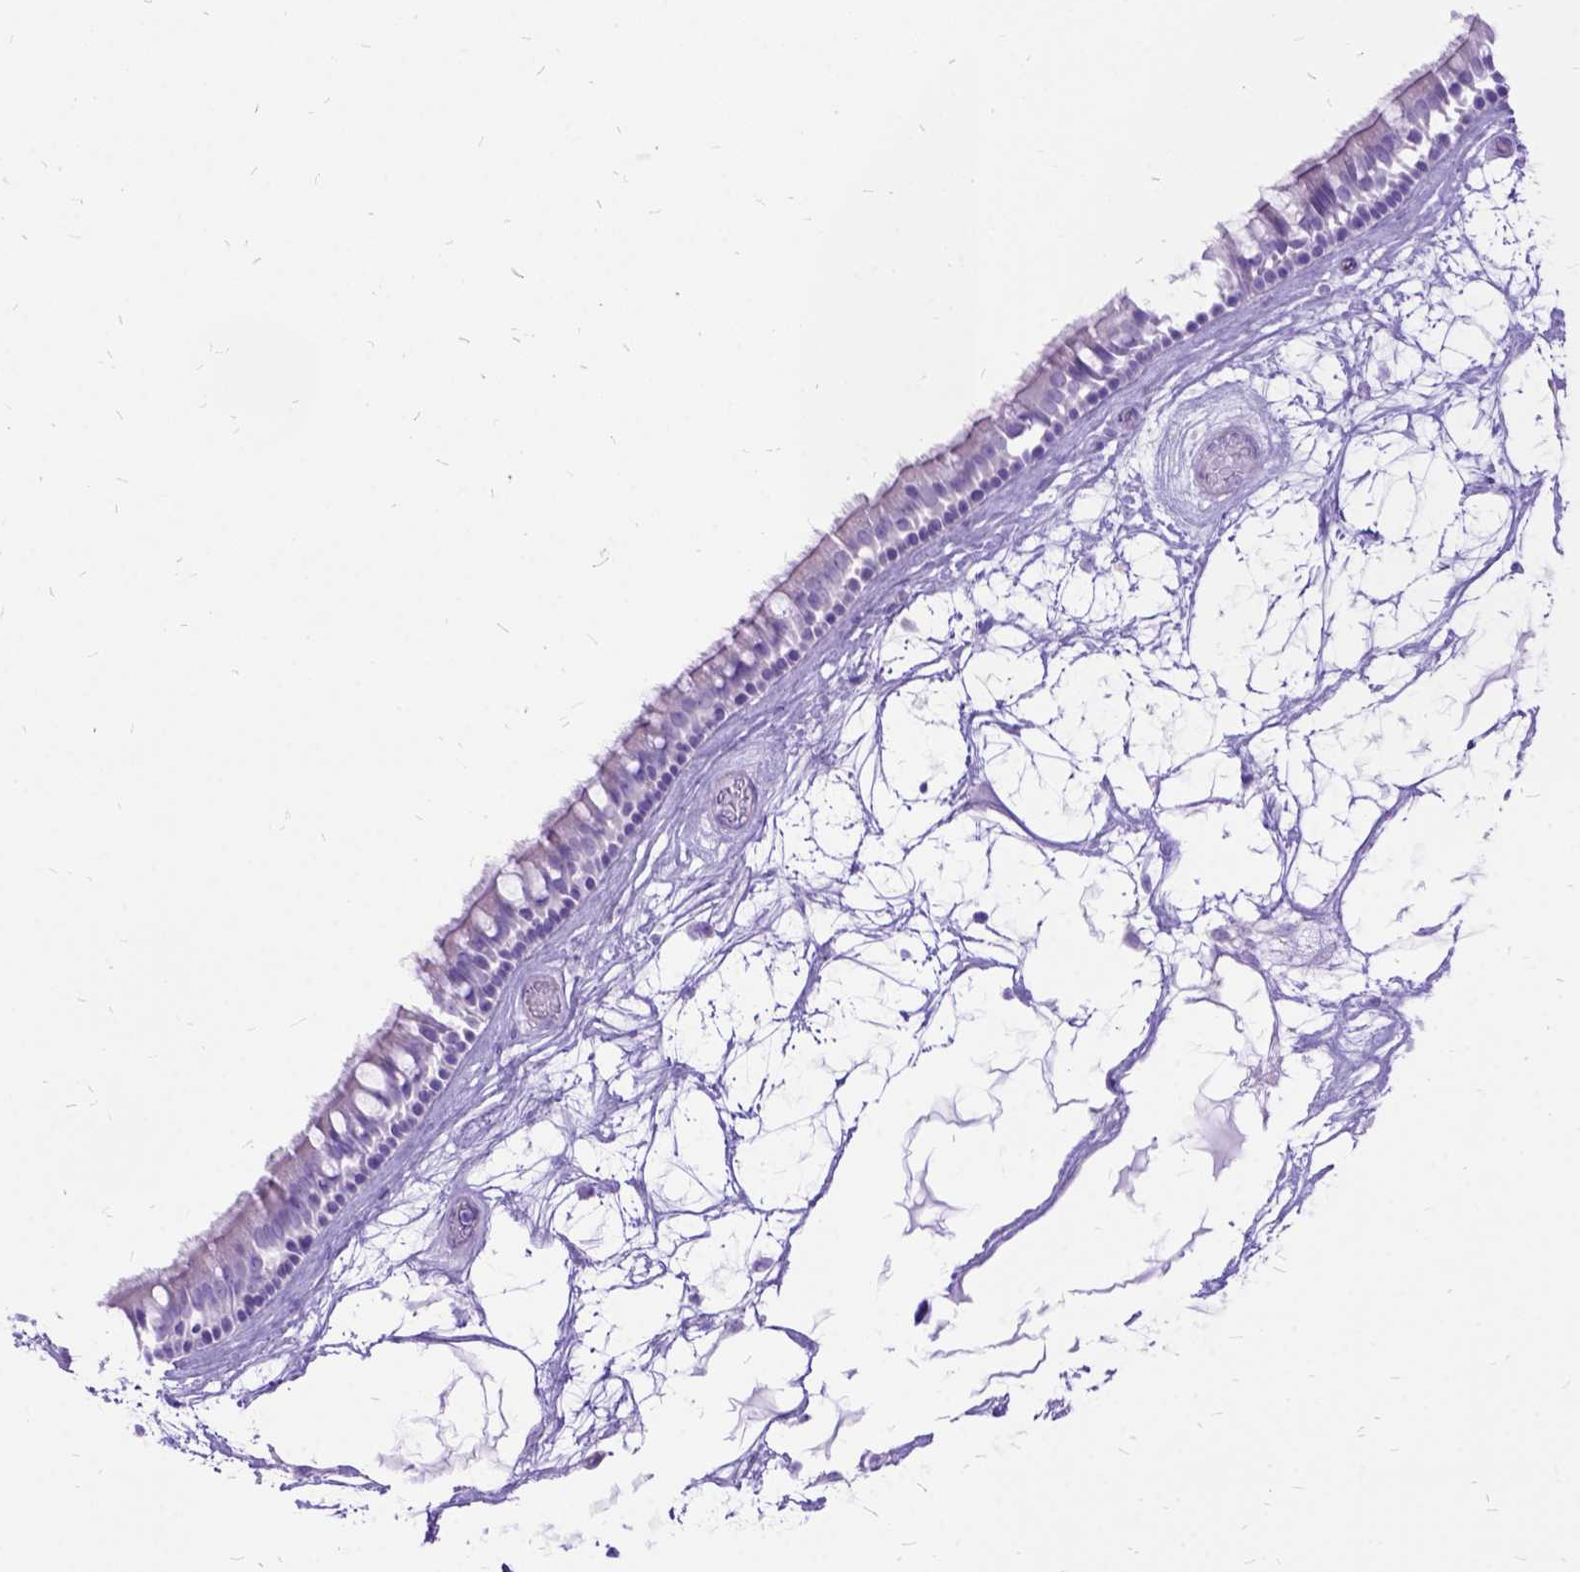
{"staining": {"intensity": "negative", "quantity": "none", "location": "none"}, "tissue": "nasopharynx", "cell_type": "Respiratory epithelial cells", "image_type": "normal", "snomed": [{"axis": "morphology", "description": "Normal tissue, NOS"}, {"axis": "topography", "description": "Nasopharynx"}], "caption": "Immunohistochemical staining of normal human nasopharynx reveals no significant positivity in respiratory epithelial cells.", "gene": "ARL9", "patient": {"sex": "male", "age": 68}}